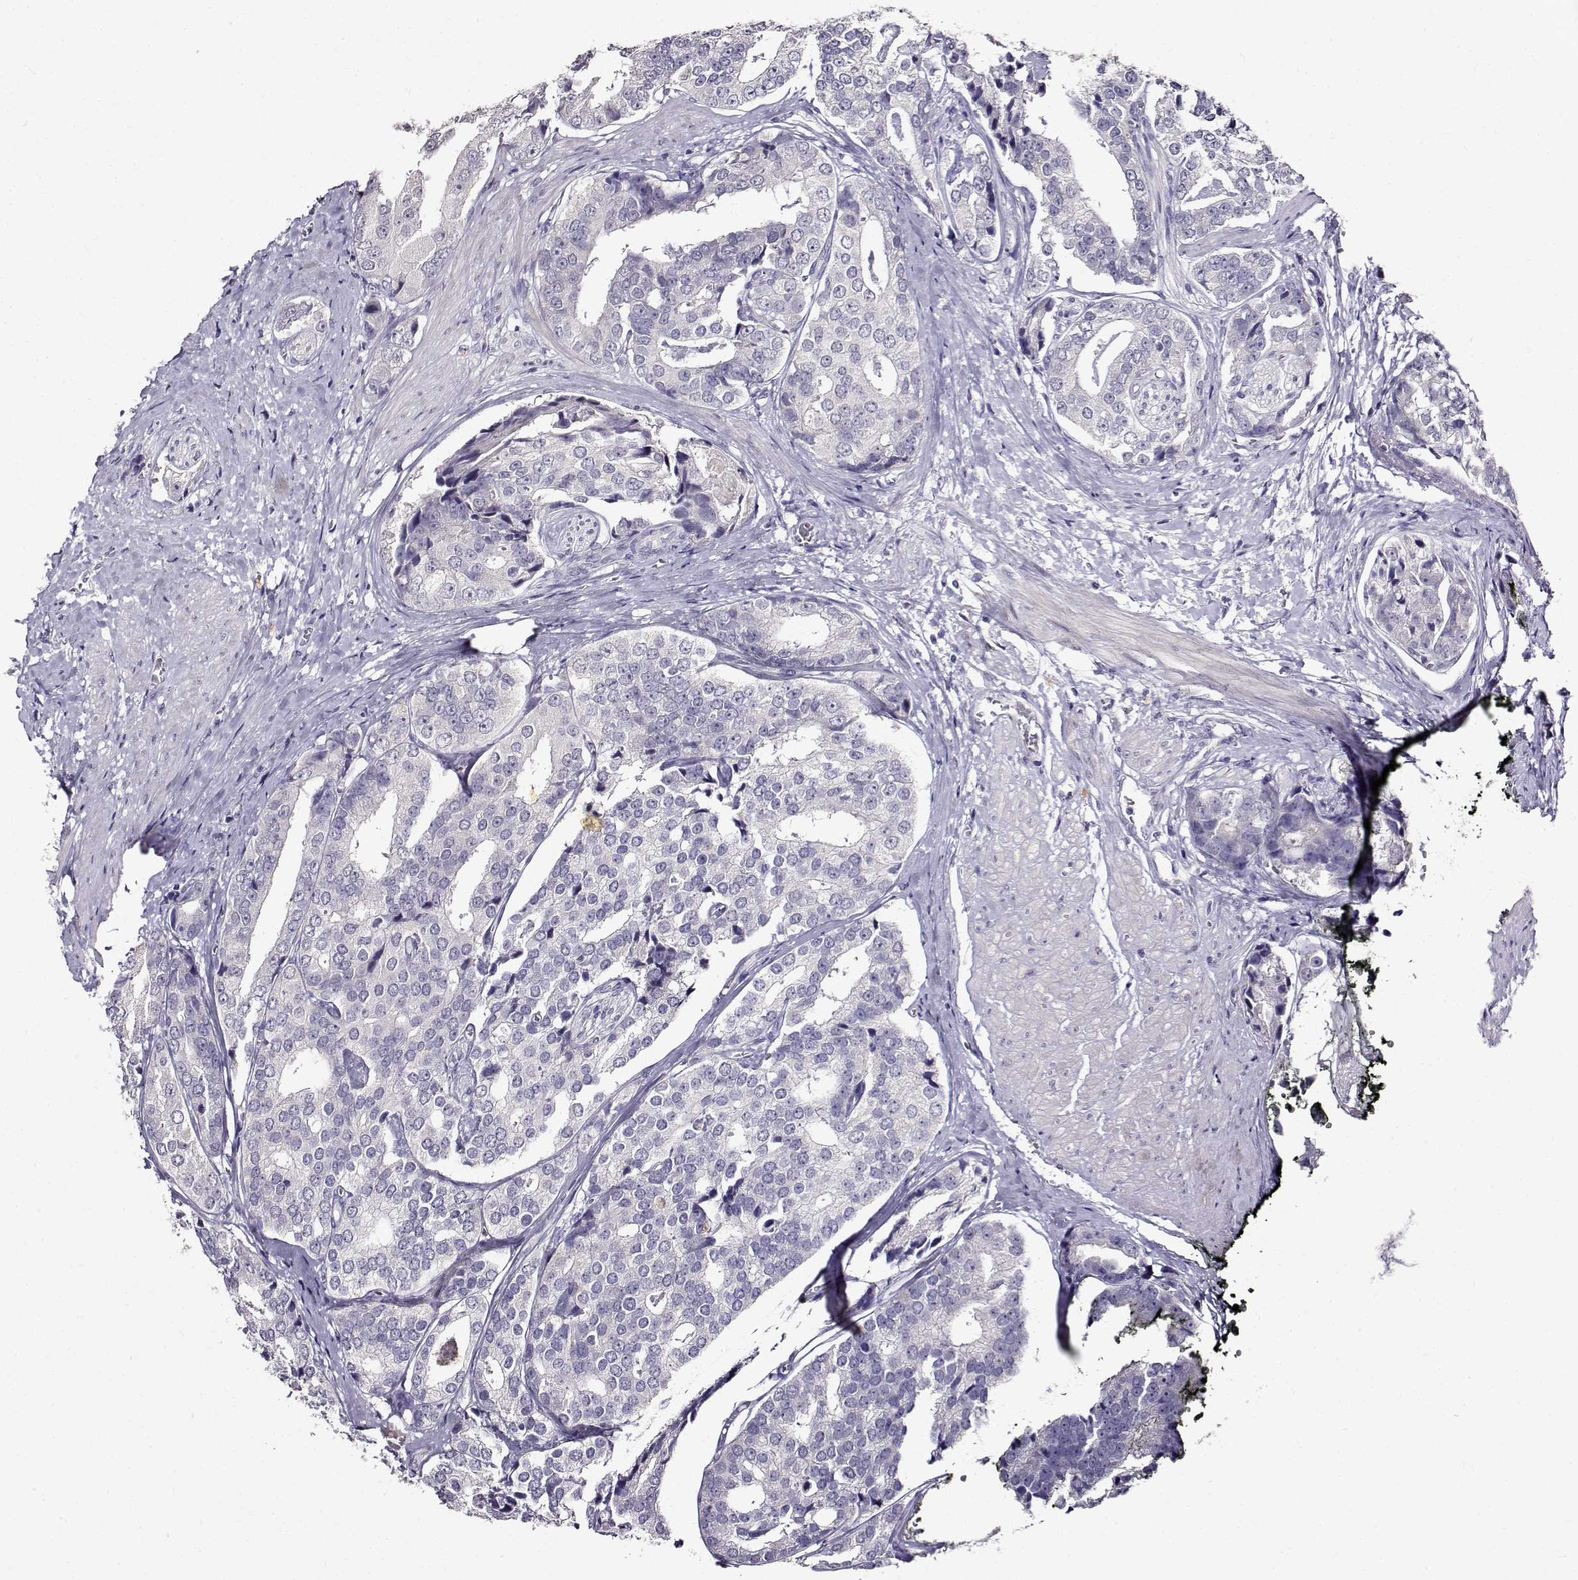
{"staining": {"intensity": "negative", "quantity": "none", "location": "none"}, "tissue": "prostate cancer", "cell_type": "Tumor cells", "image_type": "cancer", "snomed": [{"axis": "morphology", "description": "Adenocarcinoma, High grade"}, {"axis": "topography", "description": "Prostate"}], "caption": "High power microscopy image of an IHC image of prostate cancer, revealing no significant staining in tumor cells.", "gene": "PAEP", "patient": {"sex": "male", "age": 71}}